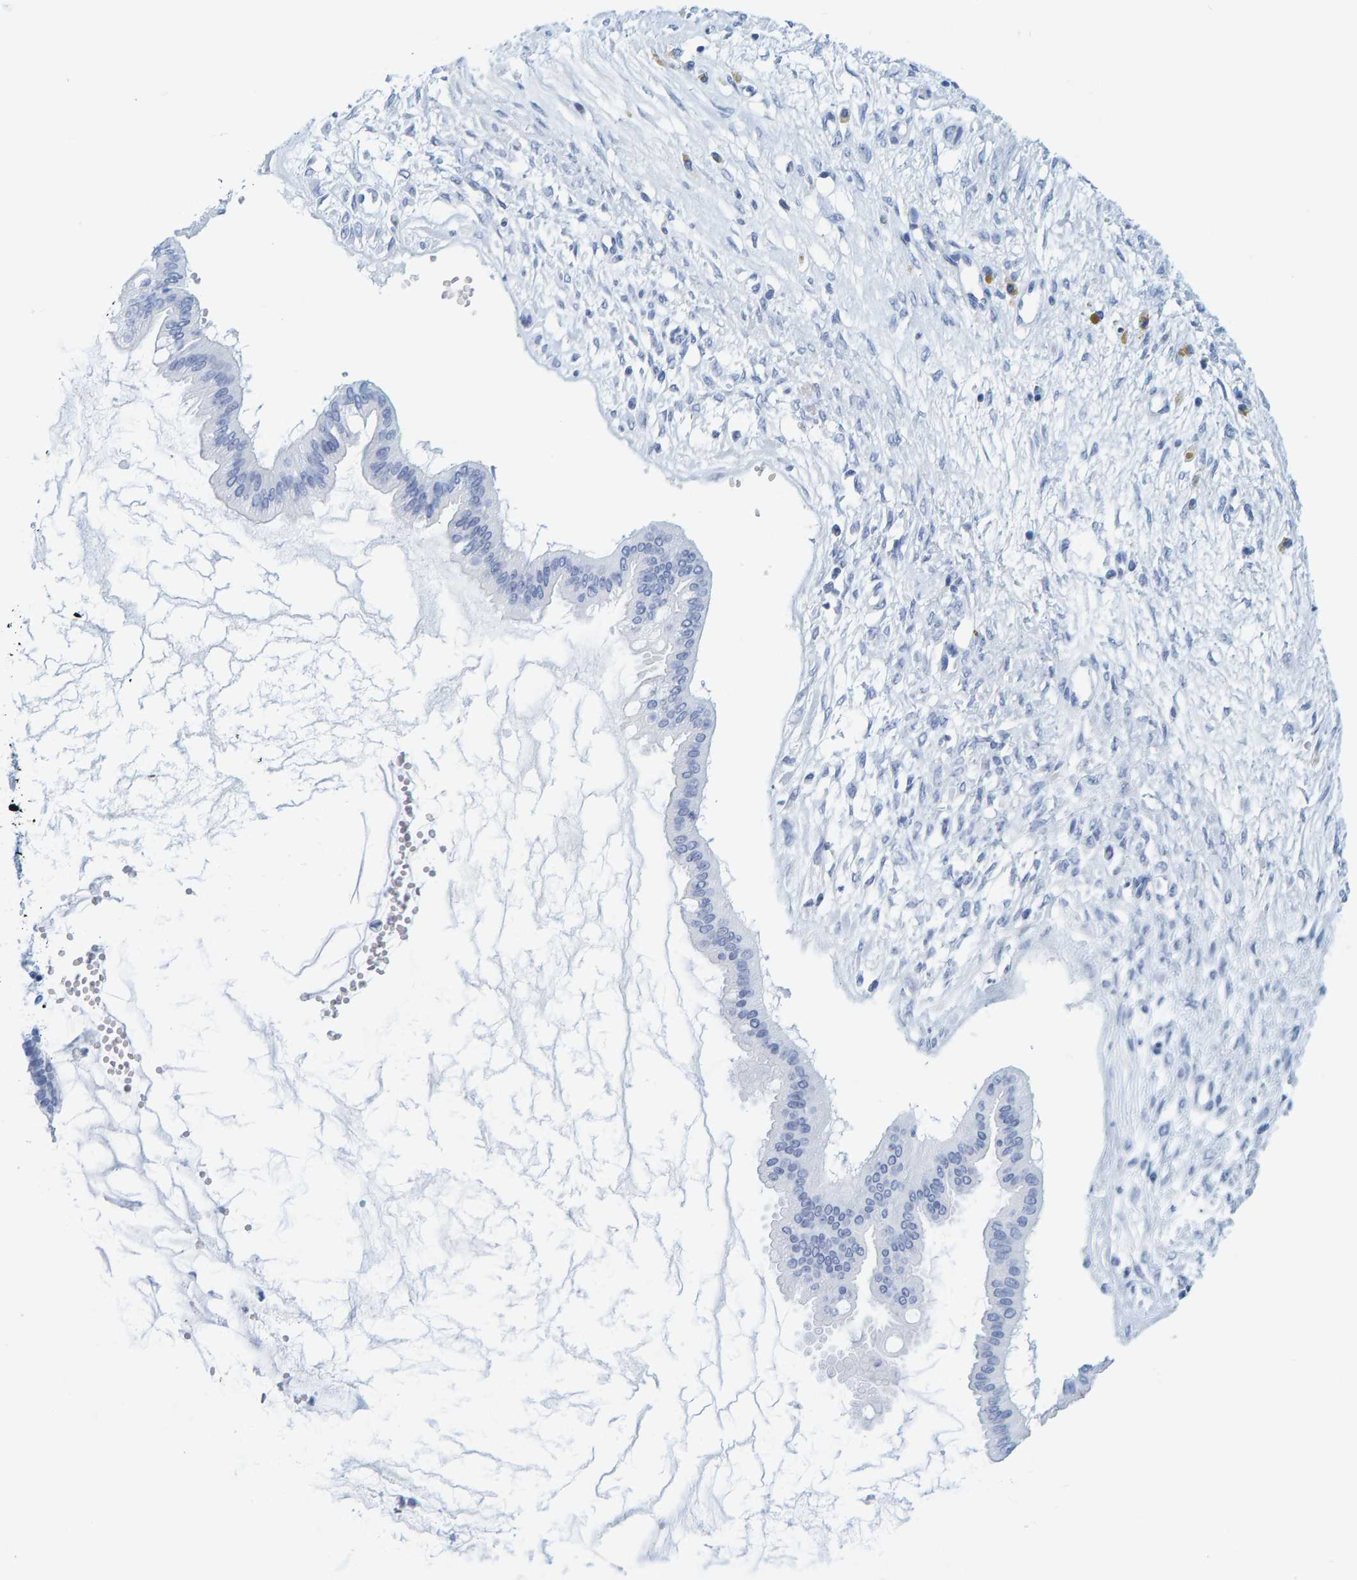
{"staining": {"intensity": "negative", "quantity": "none", "location": "none"}, "tissue": "ovarian cancer", "cell_type": "Tumor cells", "image_type": "cancer", "snomed": [{"axis": "morphology", "description": "Cystadenocarcinoma, mucinous, NOS"}, {"axis": "topography", "description": "Ovary"}], "caption": "Ovarian mucinous cystadenocarcinoma stained for a protein using IHC exhibits no expression tumor cells.", "gene": "SFTPC", "patient": {"sex": "female", "age": 73}}